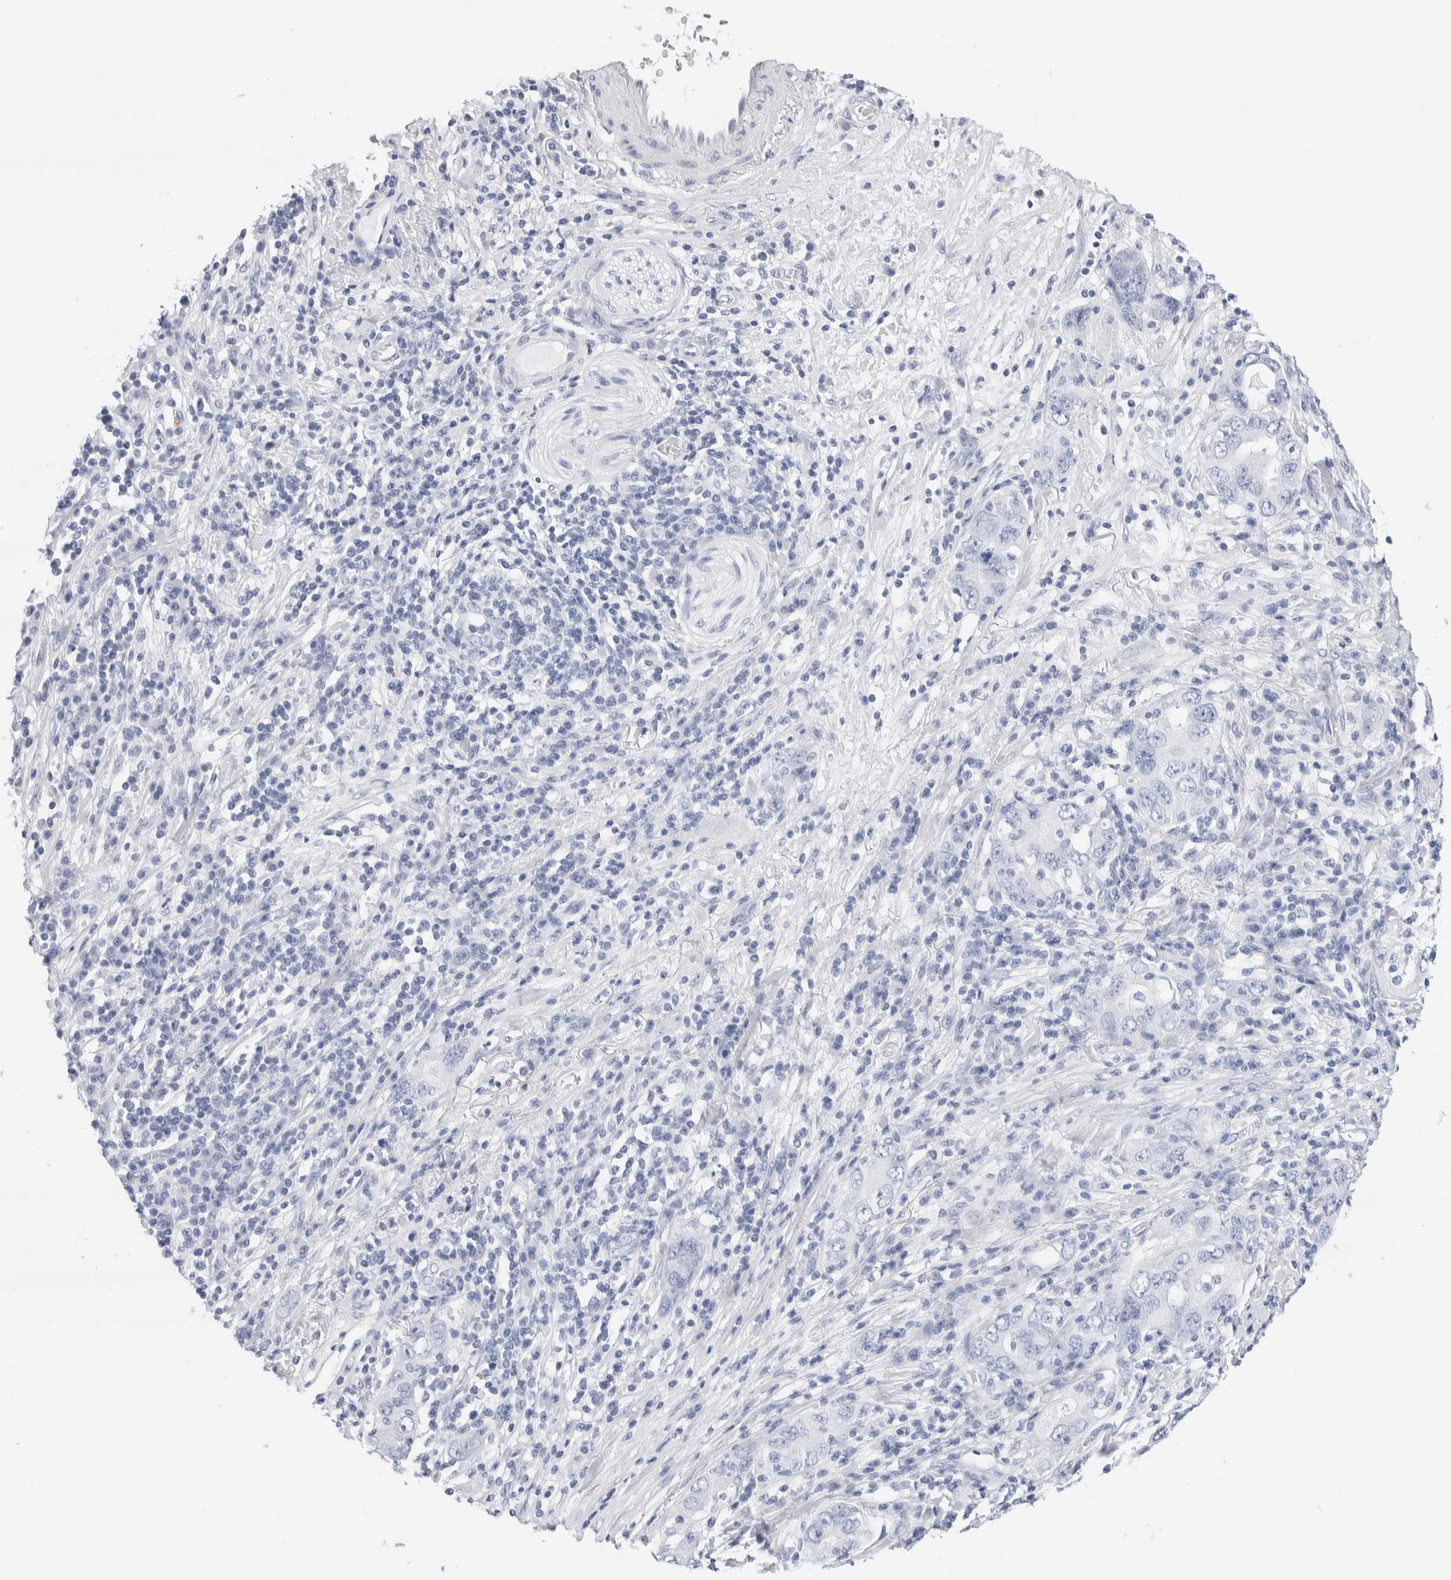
{"staining": {"intensity": "negative", "quantity": "none", "location": "none"}, "tissue": "stomach cancer", "cell_type": "Tumor cells", "image_type": "cancer", "snomed": [{"axis": "morphology", "description": "Adenocarcinoma, NOS"}, {"axis": "topography", "description": "Stomach, lower"}], "caption": "This is an IHC image of stomach cancer (adenocarcinoma). There is no positivity in tumor cells.", "gene": "ECHDC2", "patient": {"sex": "female", "age": 93}}